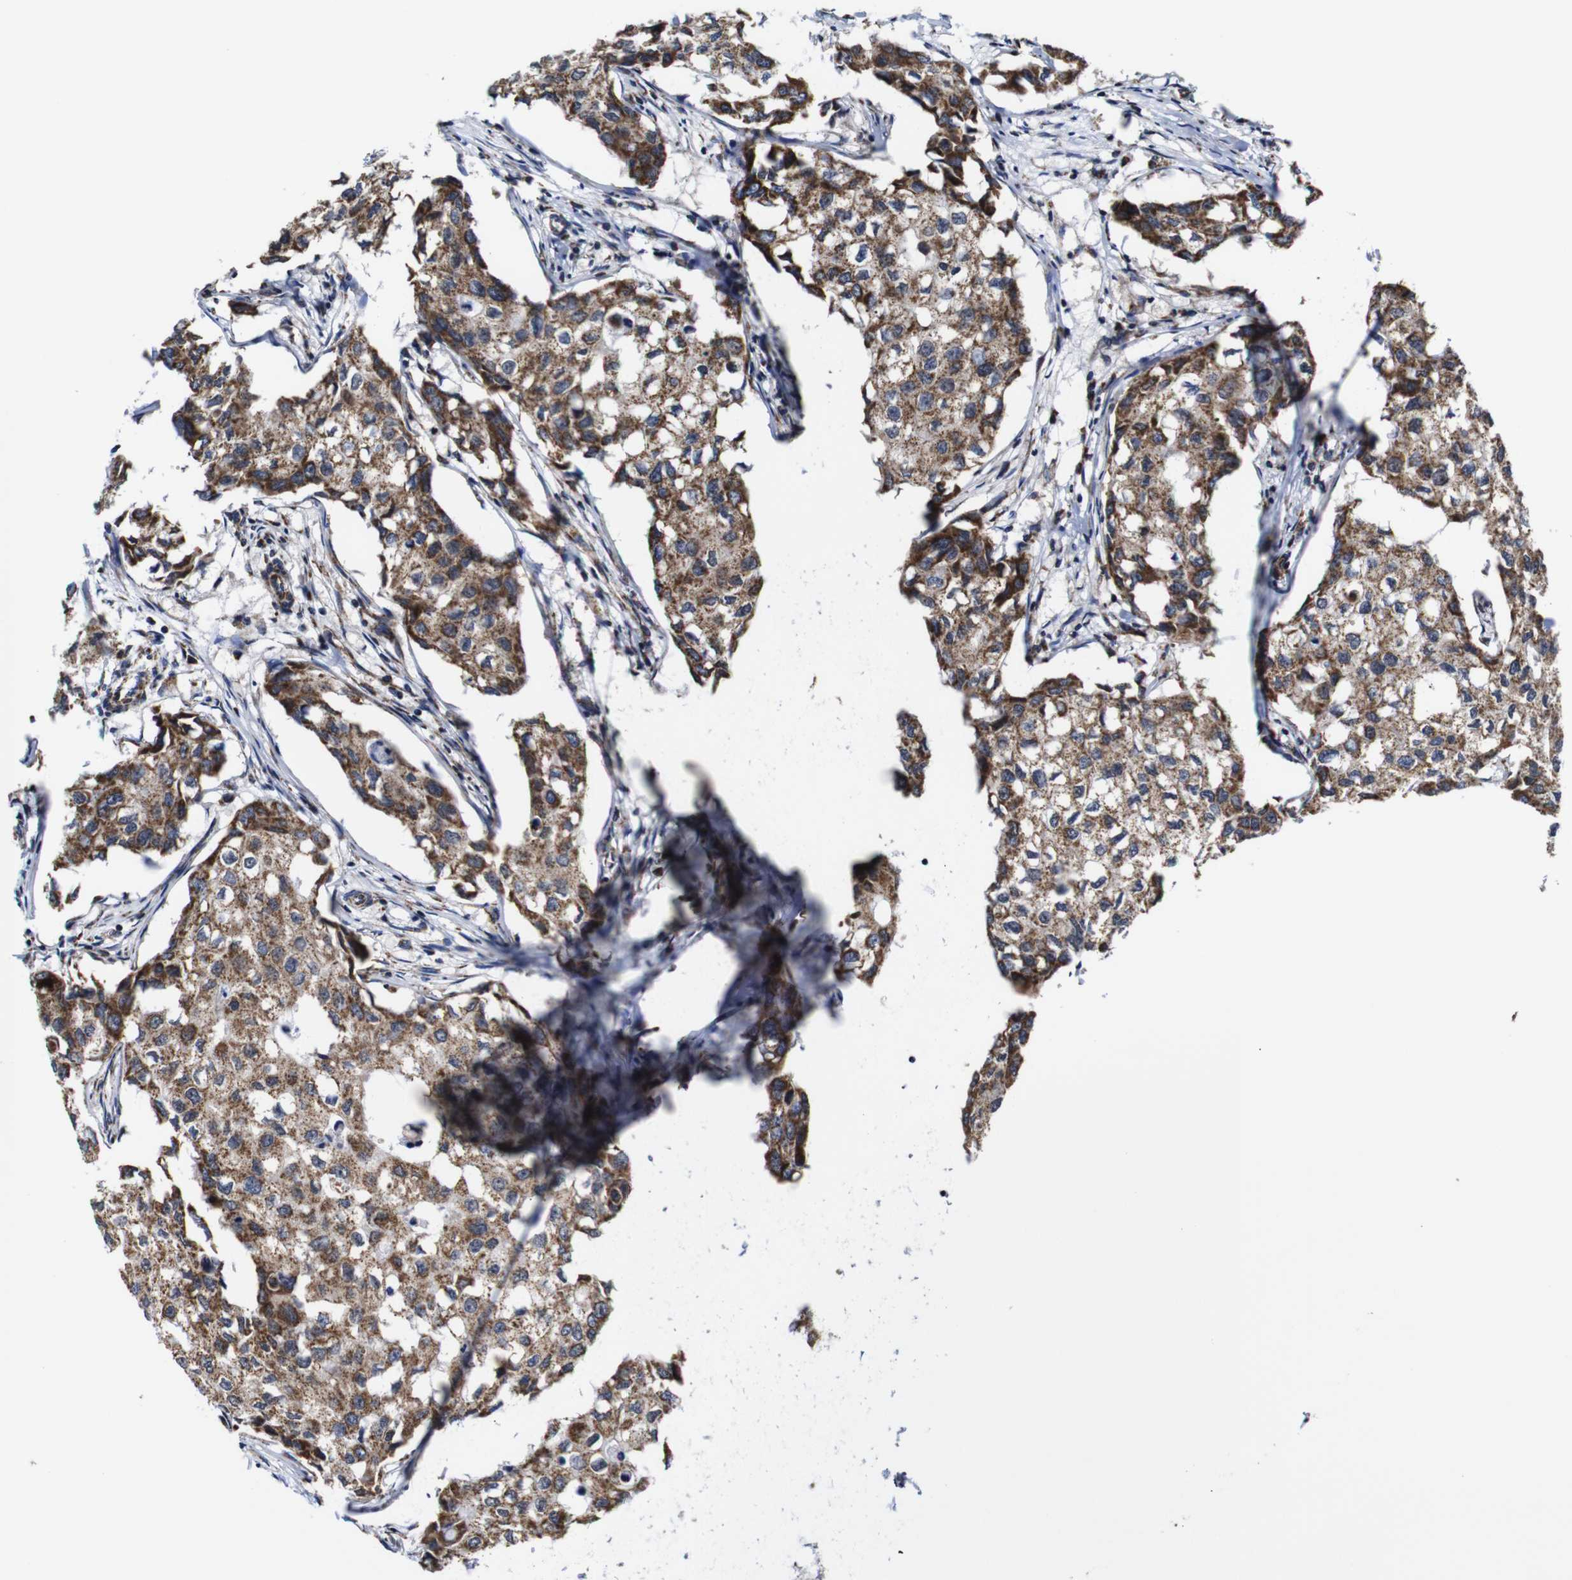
{"staining": {"intensity": "moderate", "quantity": ">75%", "location": "cytoplasmic/membranous"}, "tissue": "breast cancer", "cell_type": "Tumor cells", "image_type": "cancer", "snomed": [{"axis": "morphology", "description": "Duct carcinoma"}, {"axis": "topography", "description": "Breast"}], "caption": "Human breast cancer (intraductal carcinoma) stained with a brown dye shows moderate cytoplasmic/membranous positive staining in approximately >75% of tumor cells.", "gene": "C17orf80", "patient": {"sex": "female", "age": 27}}